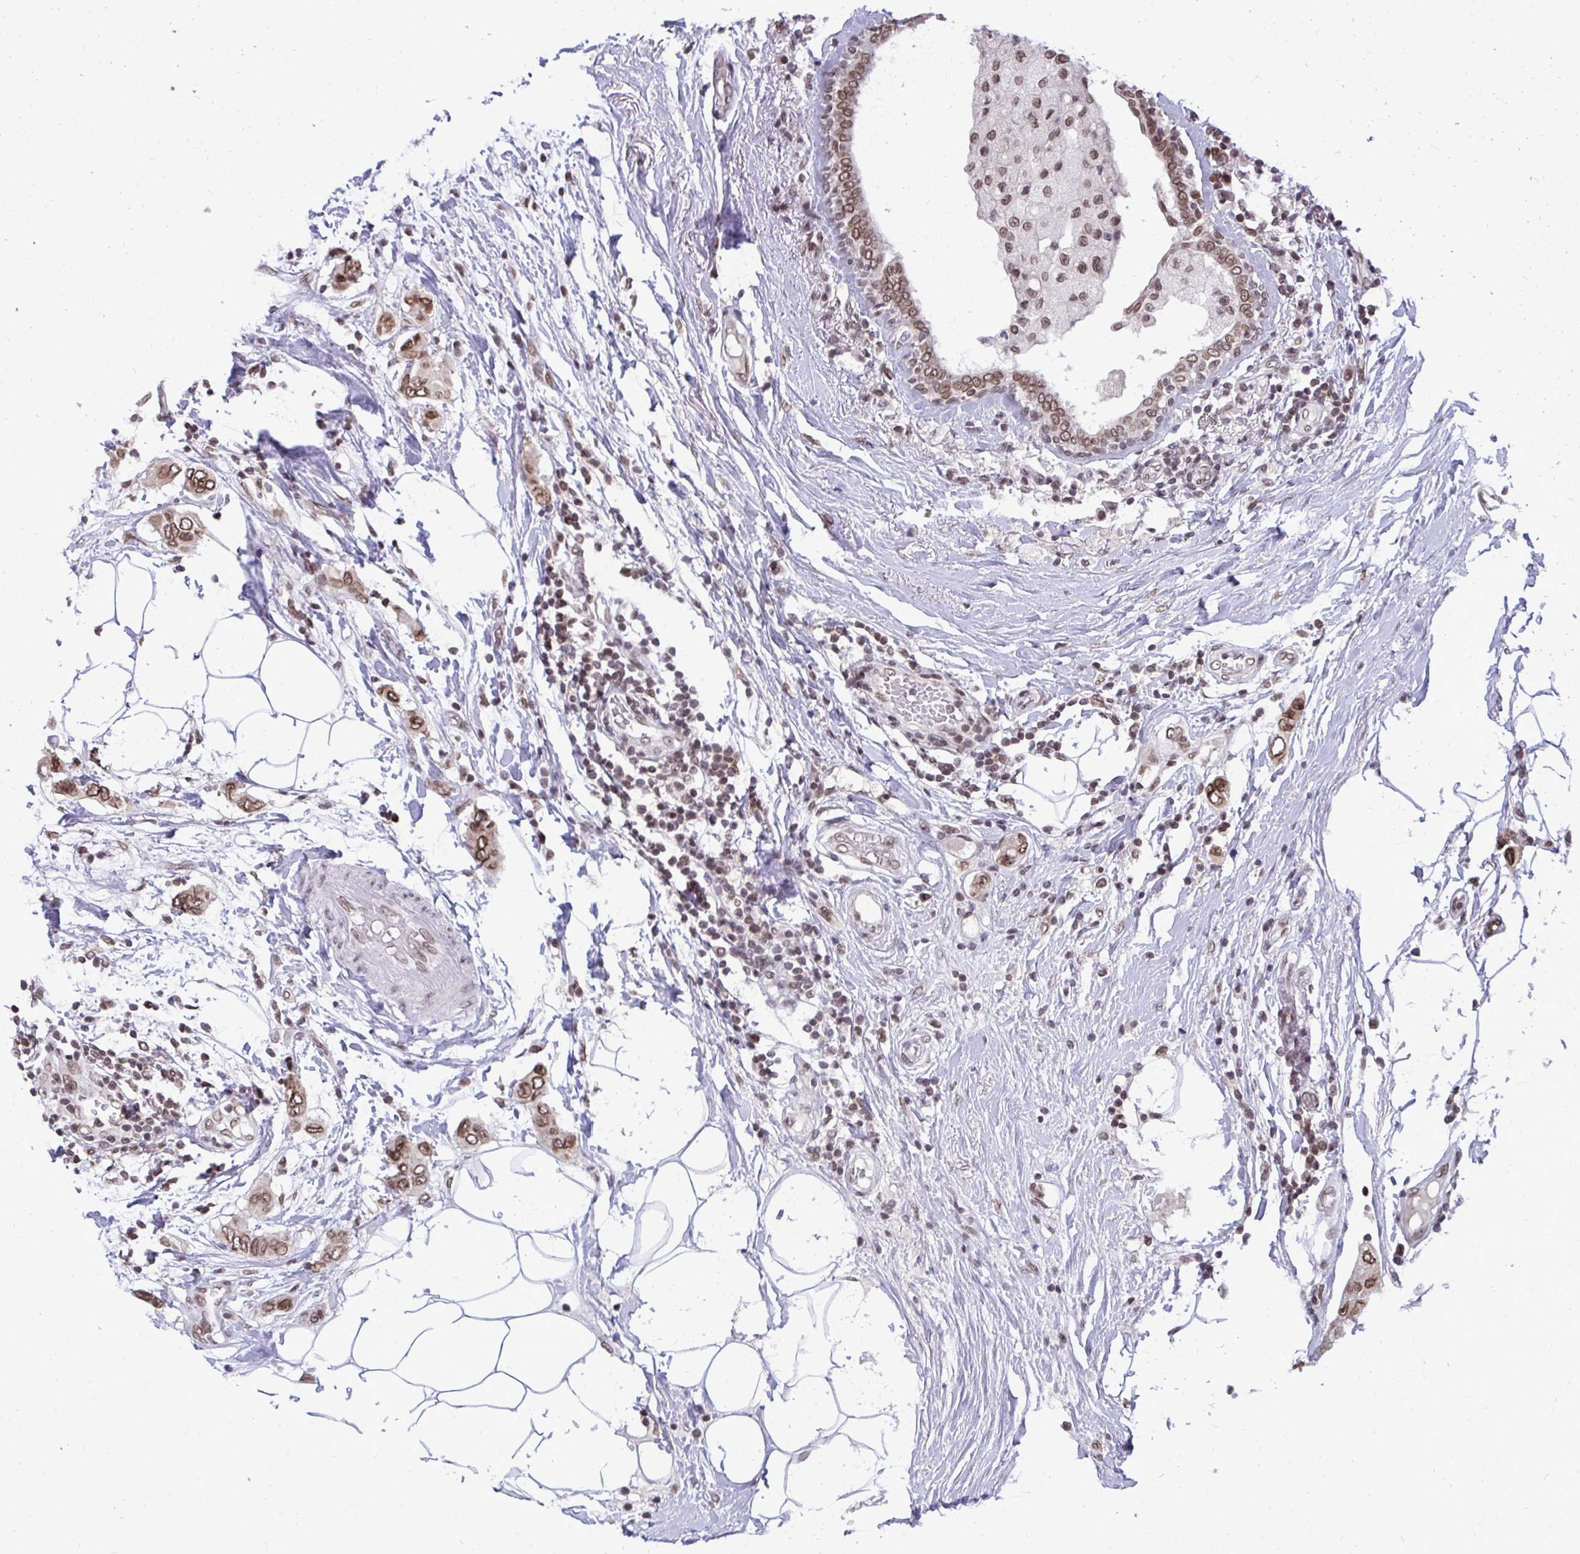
{"staining": {"intensity": "moderate", "quantity": ">75%", "location": "cytoplasmic/membranous,nuclear"}, "tissue": "breast cancer", "cell_type": "Tumor cells", "image_type": "cancer", "snomed": [{"axis": "morphology", "description": "Lobular carcinoma"}, {"axis": "topography", "description": "Breast"}], "caption": "Breast cancer (lobular carcinoma) was stained to show a protein in brown. There is medium levels of moderate cytoplasmic/membranous and nuclear positivity in about >75% of tumor cells.", "gene": "JPT1", "patient": {"sex": "female", "age": 51}}